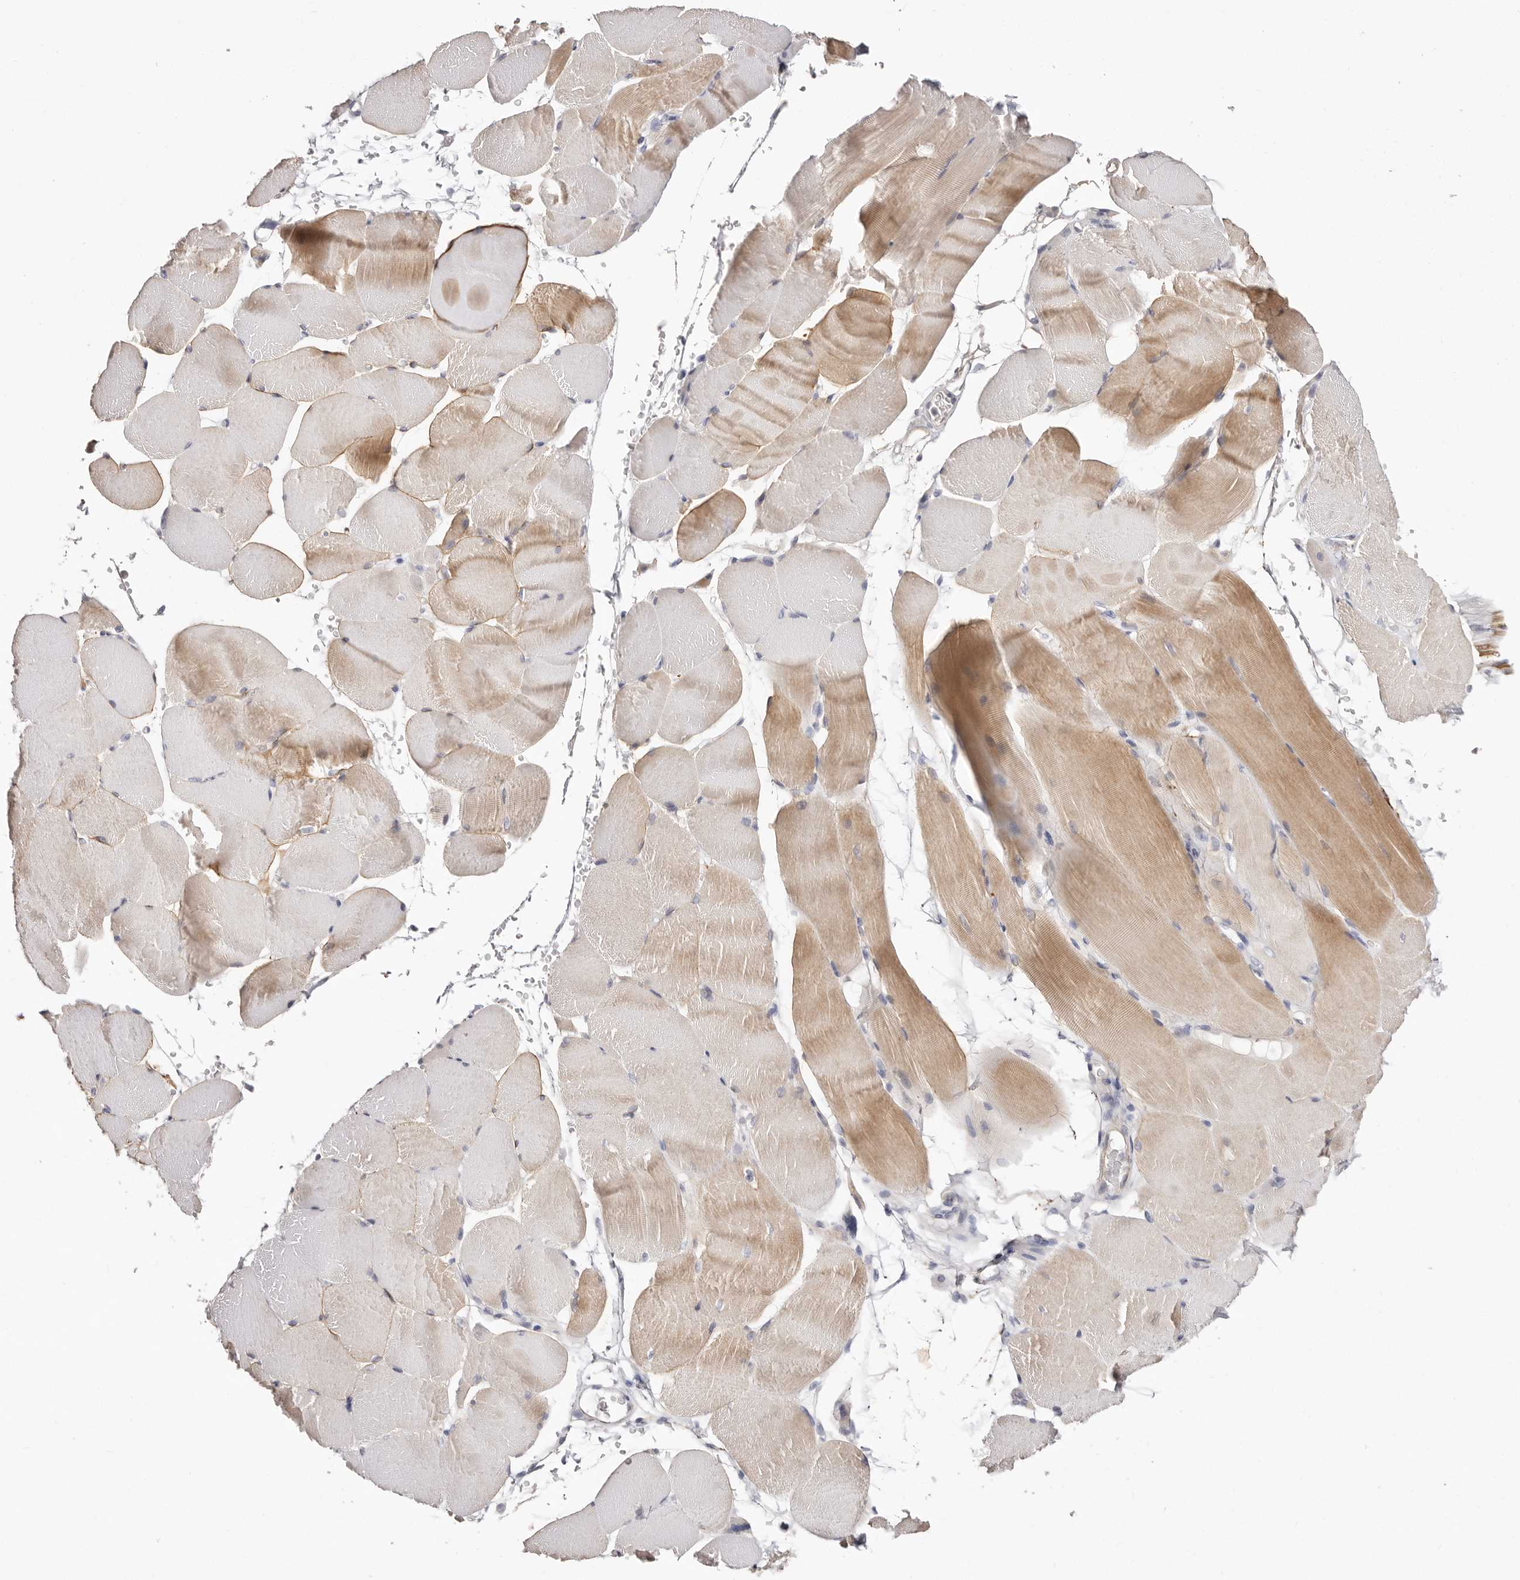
{"staining": {"intensity": "moderate", "quantity": "25%-75%", "location": "cytoplasmic/membranous"}, "tissue": "skeletal muscle", "cell_type": "Myocytes", "image_type": "normal", "snomed": [{"axis": "morphology", "description": "Normal tissue, NOS"}, {"axis": "topography", "description": "Skeletal muscle"}, {"axis": "topography", "description": "Parathyroid gland"}], "caption": "Immunohistochemical staining of normal human skeletal muscle displays 25%-75% levels of moderate cytoplasmic/membranous protein expression in approximately 25%-75% of myocytes. Using DAB (brown) and hematoxylin (blue) stains, captured at high magnification using brightfield microscopy.", "gene": "PKDCC", "patient": {"sex": "female", "age": 37}}